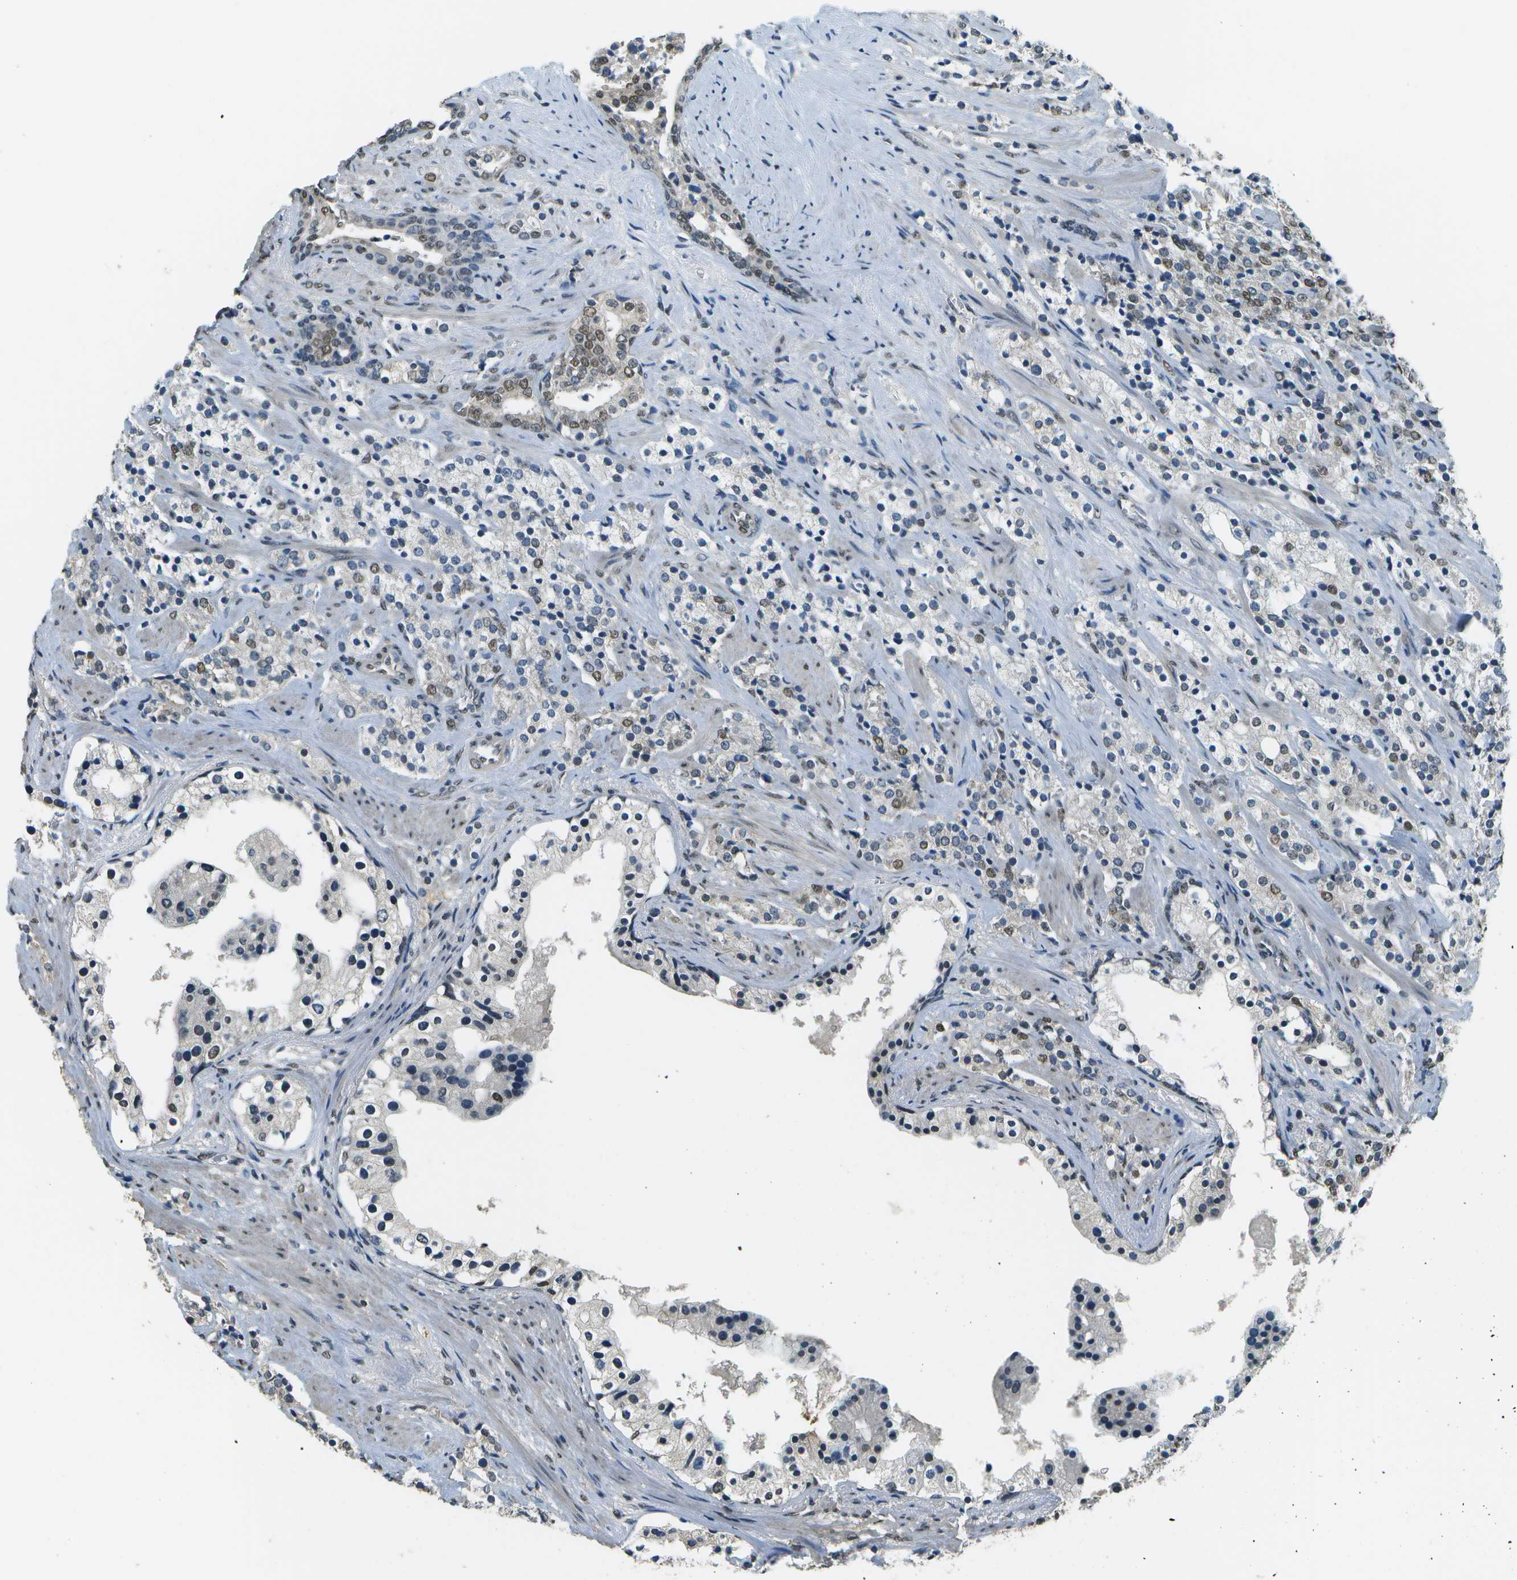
{"staining": {"intensity": "weak", "quantity": "25%-75%", "location": "nuclear"}, "tissue": "prostate cancer", "cell_type": "Tumor cells", "image_type": "cancer", "snomed": [{"axis": "morphology", "description": "Adenocarcinoma, High grade"}, {"axis": "topography", "description": "Prostate"}], "caption": "Tumor cells show low levels of weak nuclear expression in approximately 25%-75% of cells in human adenocarcinoma (high-grade) (prostate).", "gene": "ABL2", "patient": {"sex": "male", "age": 71}}